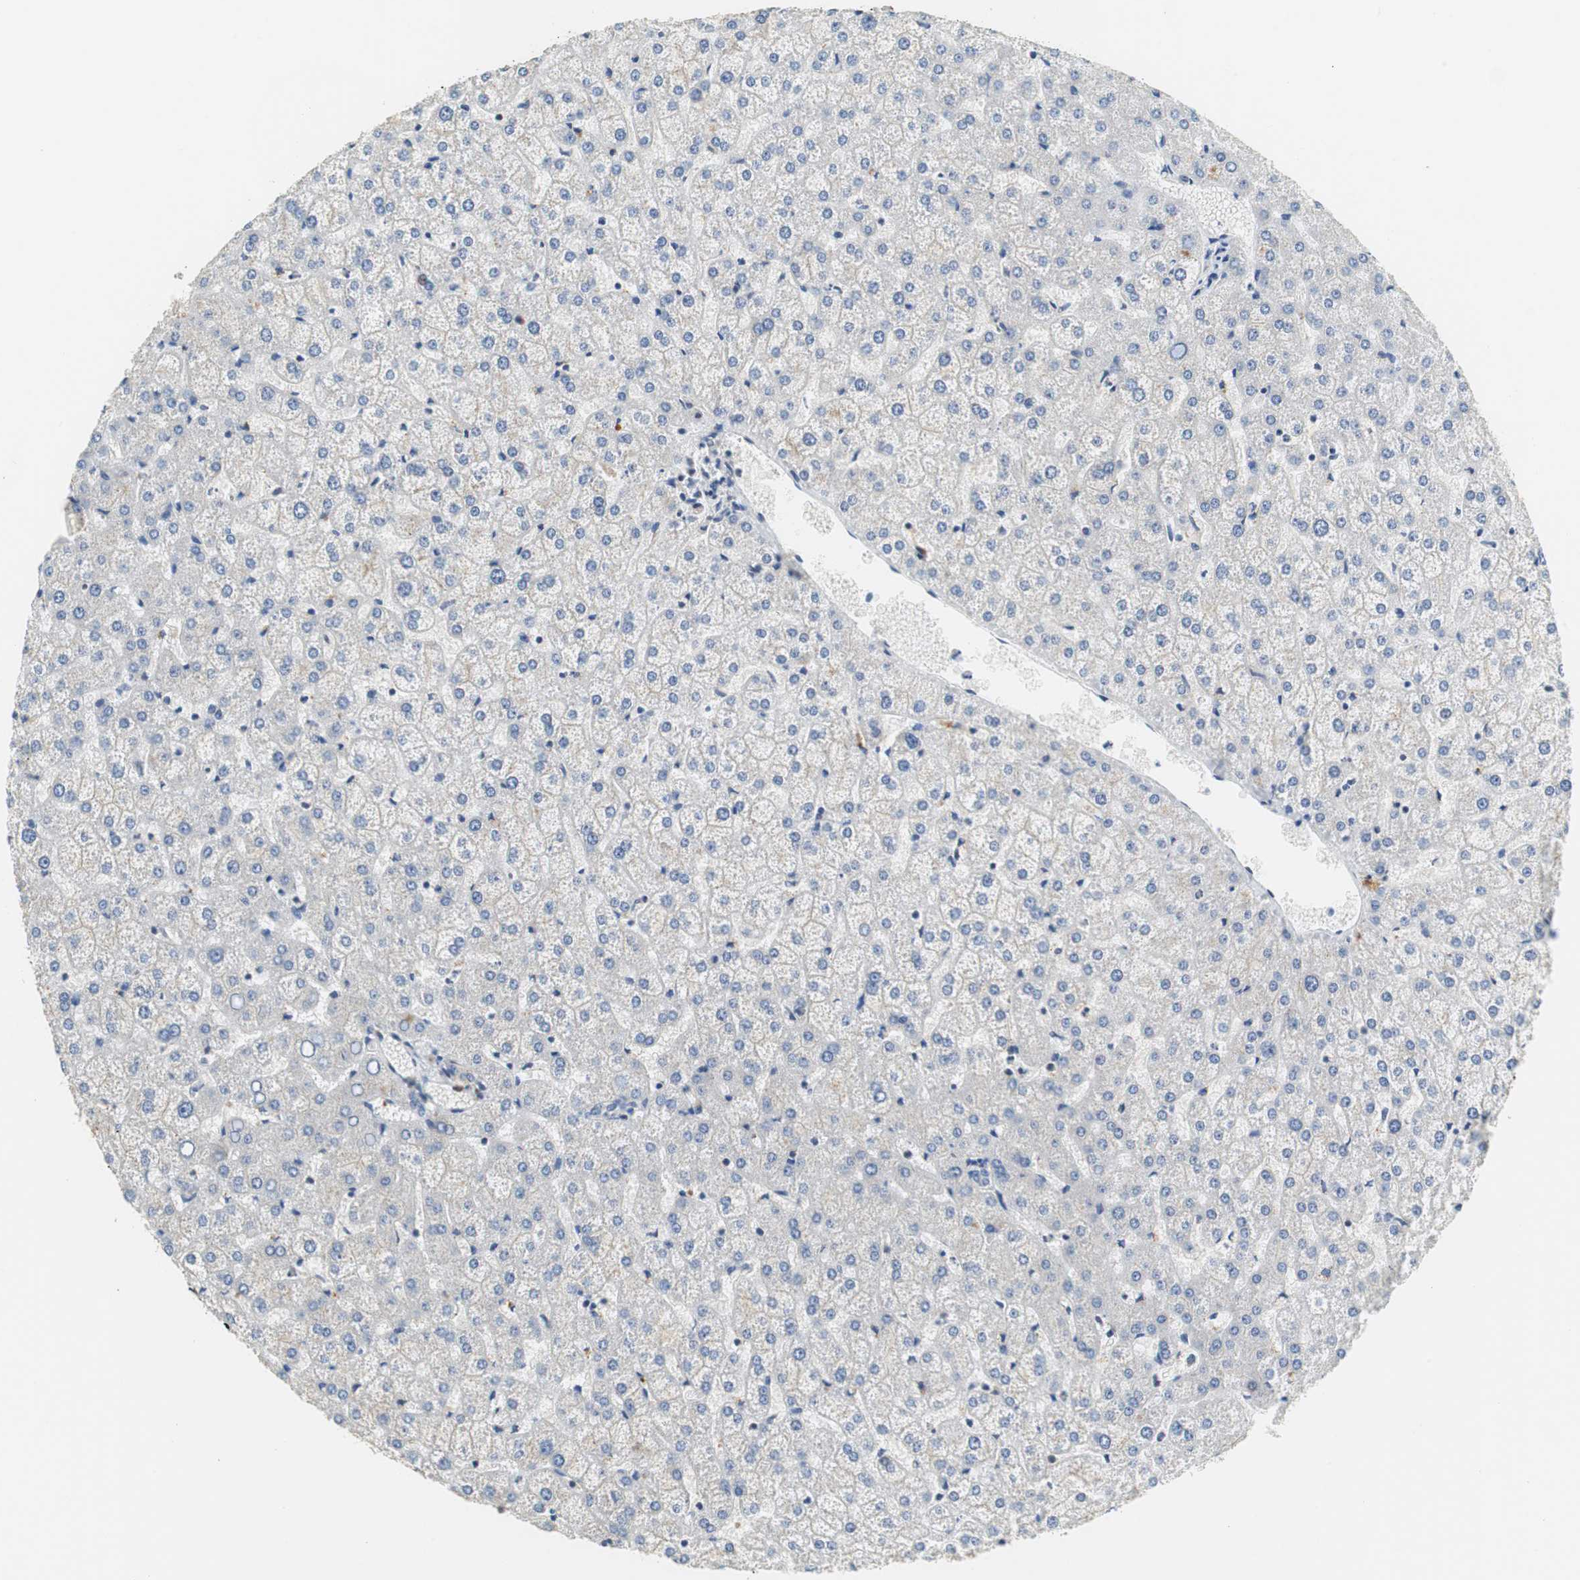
{"staining": {"intensity": "weak", "quantity": ">75%", "location": "cytoplasmic/membranous"}, "tissue": "liver", "cell_type": "Cholangiocytes", "image_type": "normal", "snomed": [{"axis": "morphology", "description": "Normal tissue, NOS"}, {"axis": "topography", "description": "Liver"}], "caption": "High-magnification brightfield microscopy of benign liver stained with DAB (brown) and counterstained with hematoxylin (blue). cholangiocytes exhibit weak cytoplasmic/membranous staining is seen in about>75% of cells. (brown staining indicates protein expression, while blue staining denotes nuclei).", "gene": "GSDMD", "patient": {"sex": "female", "age": 32}}